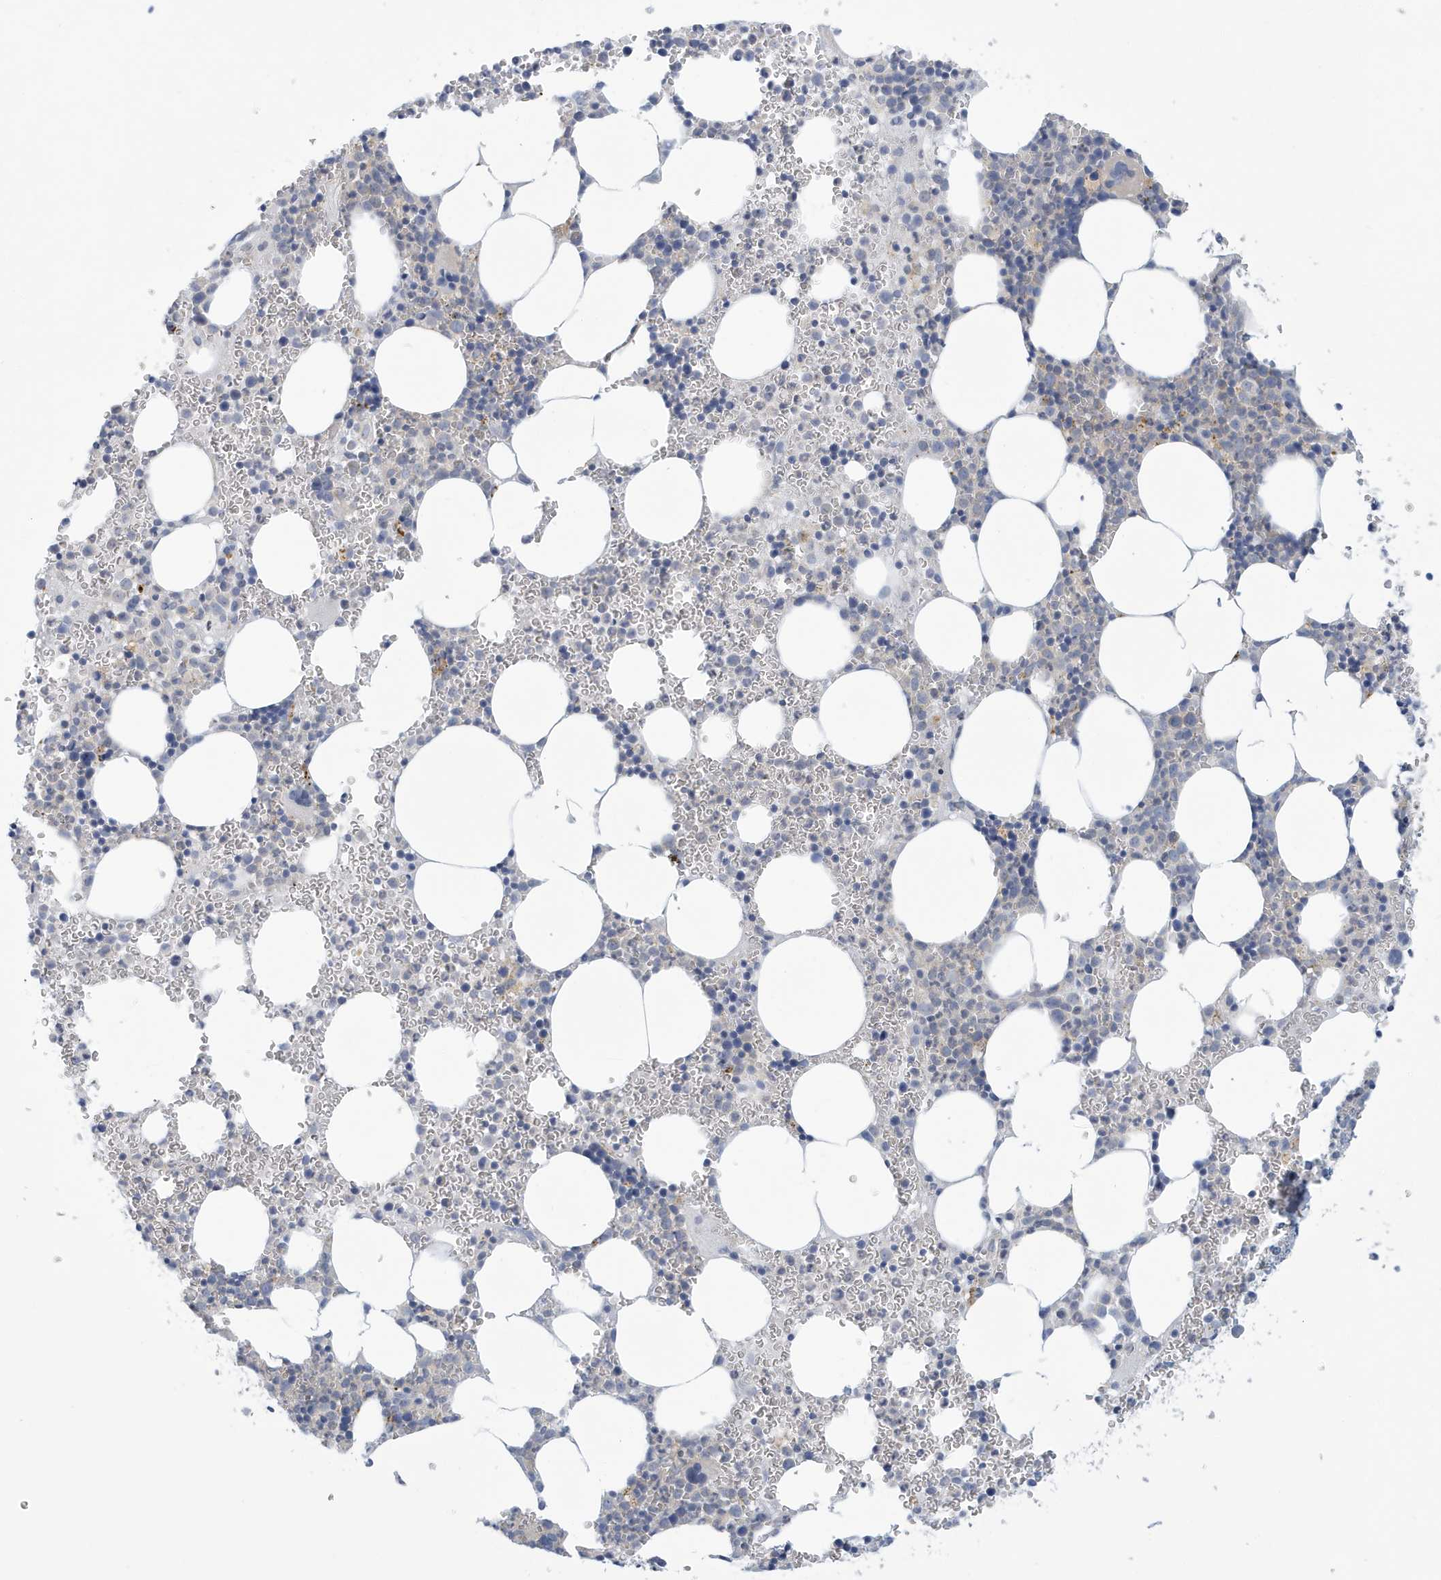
{"staining": {"intensity": "negative", "quantity": "none", "location": "none"}, "tissue": "bone marrow", "cell_type": "Hematopoietic cells", "image_type": "normal", "snomed": [{"axis": "morphology", "description": "Normal tissue, NOS"}, {"axis": "topography", "description": "Bone marrow"}], "caption": "IHC photomicrograph of unremarkable bone marrow: human bone marrow stained with DAB (3,3'-diaminobenzidine) exhibits no significant protein expression in hematopoietic cells.", "gene": "VTA1", "patient": {"sex": "female", "age": 78}}